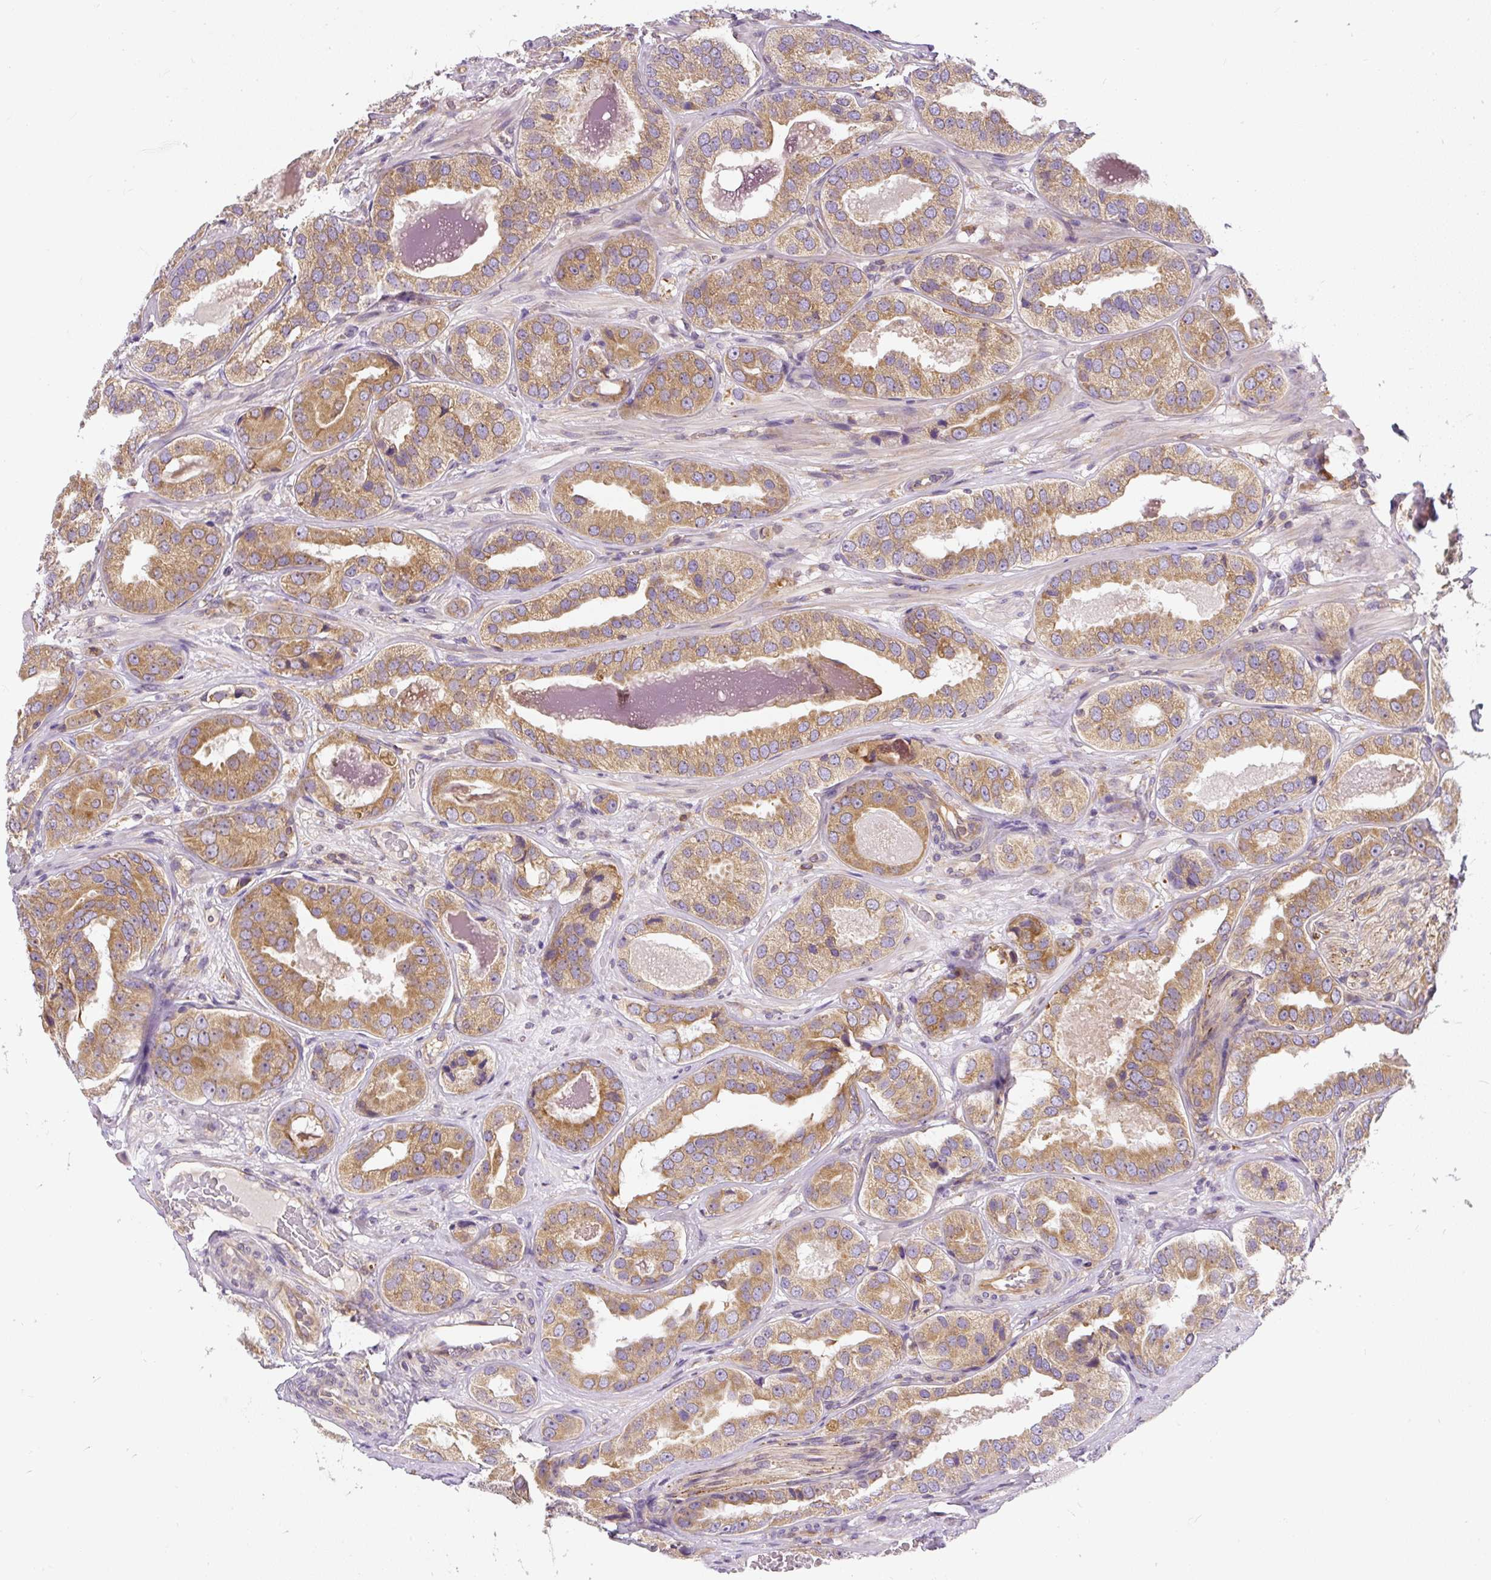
{"staining": {"intensity": "moderate", "quantity": ">75%", "location": "cytoplasmic/membranous"}, "tissue": "prostate cancer", "cell_type": "Tumor cells", "image_type": "cancer", "snomed": [{"axis": "morphology", "description": "Adenocarcinoma, High grade"}, {"axis": "topography", "description": "Prostate"}], "caption": "Immunohistochemical staining of high-grade adenocarcinoma (prostate) shows medium levels of moderate cytoplasmic/membranous staining in about >75% of tumor cells. (DAB (3,3'-diaminobenzidine) IHC with brightfield microscopy, high magnification).", "gene": "CYP20A1", "patient": {"sex": "male", "age": 63}}